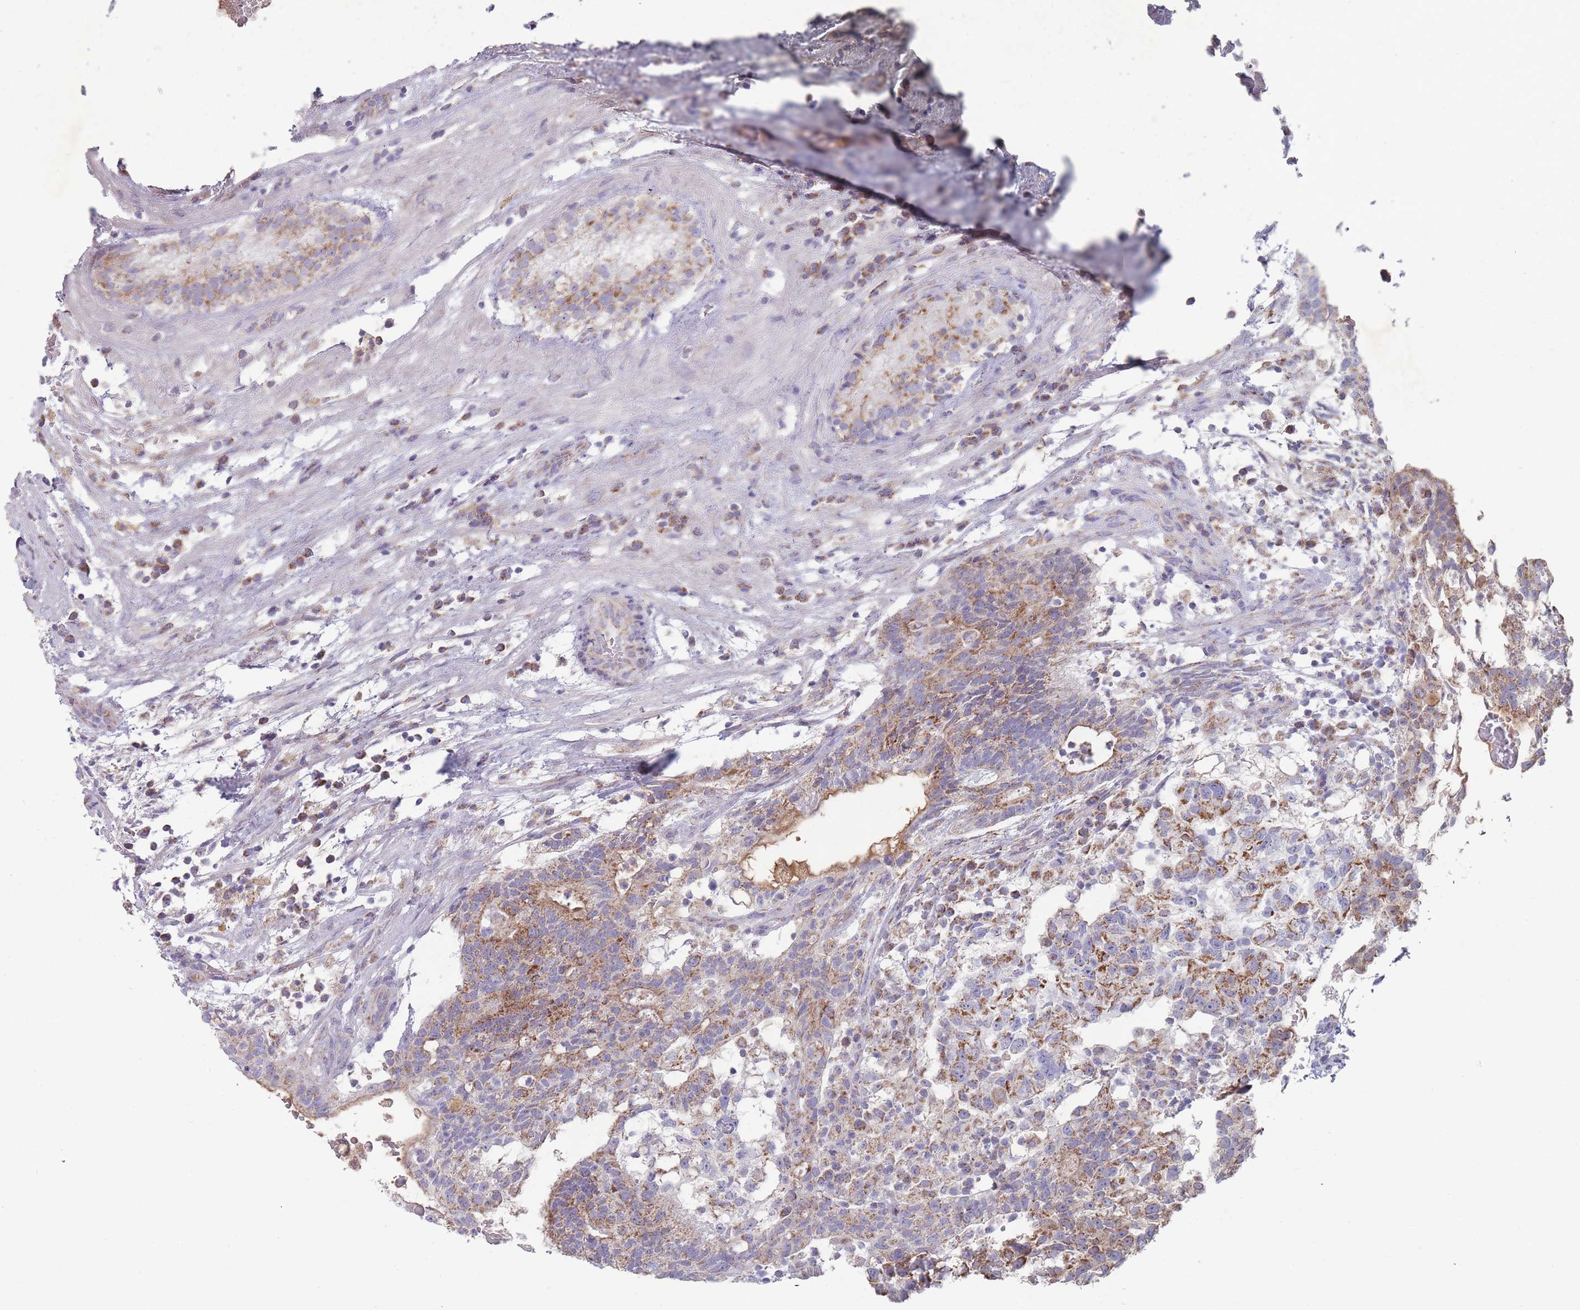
{"staining": {"intensity": "moderate", "quantity": ">75%", "location": "cytoplasmic/membranous"}, "tissue": "testis cancer", "cell_type": "Tumor cells", "image_type": "cancer", "snomed": [{"axis": "morphology", "description": "Normal tissue, NOS"}, {"axis": "morphology", "description": "Carcinoma, Embryonal, NOS"}, {"axis": "topography", "description": "Testis"}], "caption": "The immunohistochemical stain highlights moderate cytoplasmic/membranous expression in tumor cells of embryonal carcinoma (testis) tissue.", "gene": "MRPS14", "patient": {"sex": "male", "age": 32}}